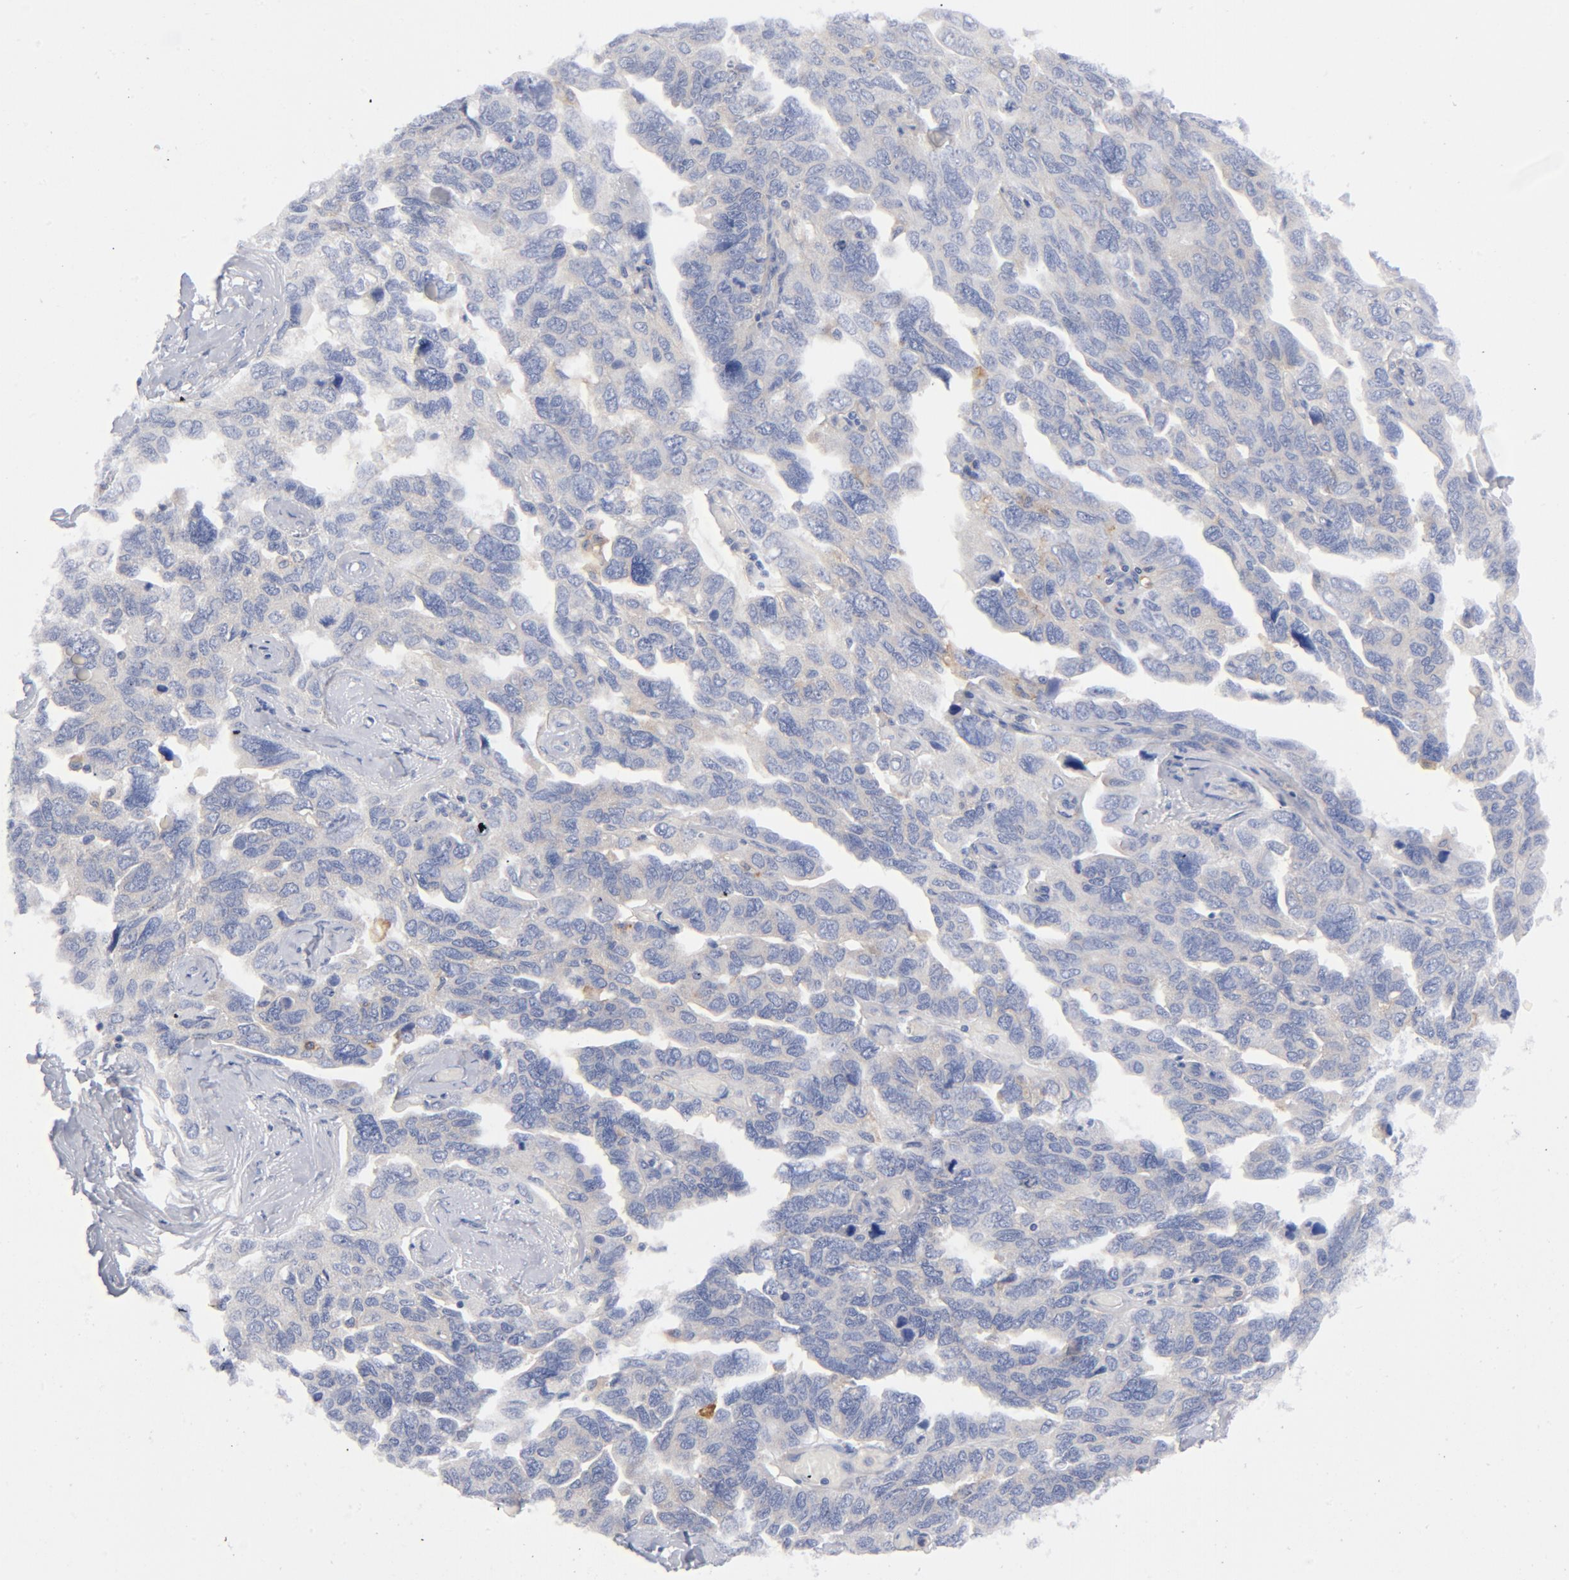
{"staining": {"intensity": "negative", "quantity": "none", "location": "none"}, "tissue": "ovarian cancer", "cell_type": "Tumor cells", "image_type": "cancer", "snomed": [{"axis": "morphology", "description": "Cystadenocarcinoma, serous, NOS"}, {"axis": "topography", "description": "Ovary"}], "caption": "Micrograph shows no significant protein expression in tumor cells of ovarian cancer (serous cystadenocarcinoma). (DAB immunohistochemistry, high magnification).", "gene": "CD86", "patient": {"sex": "female", "age": 64}}